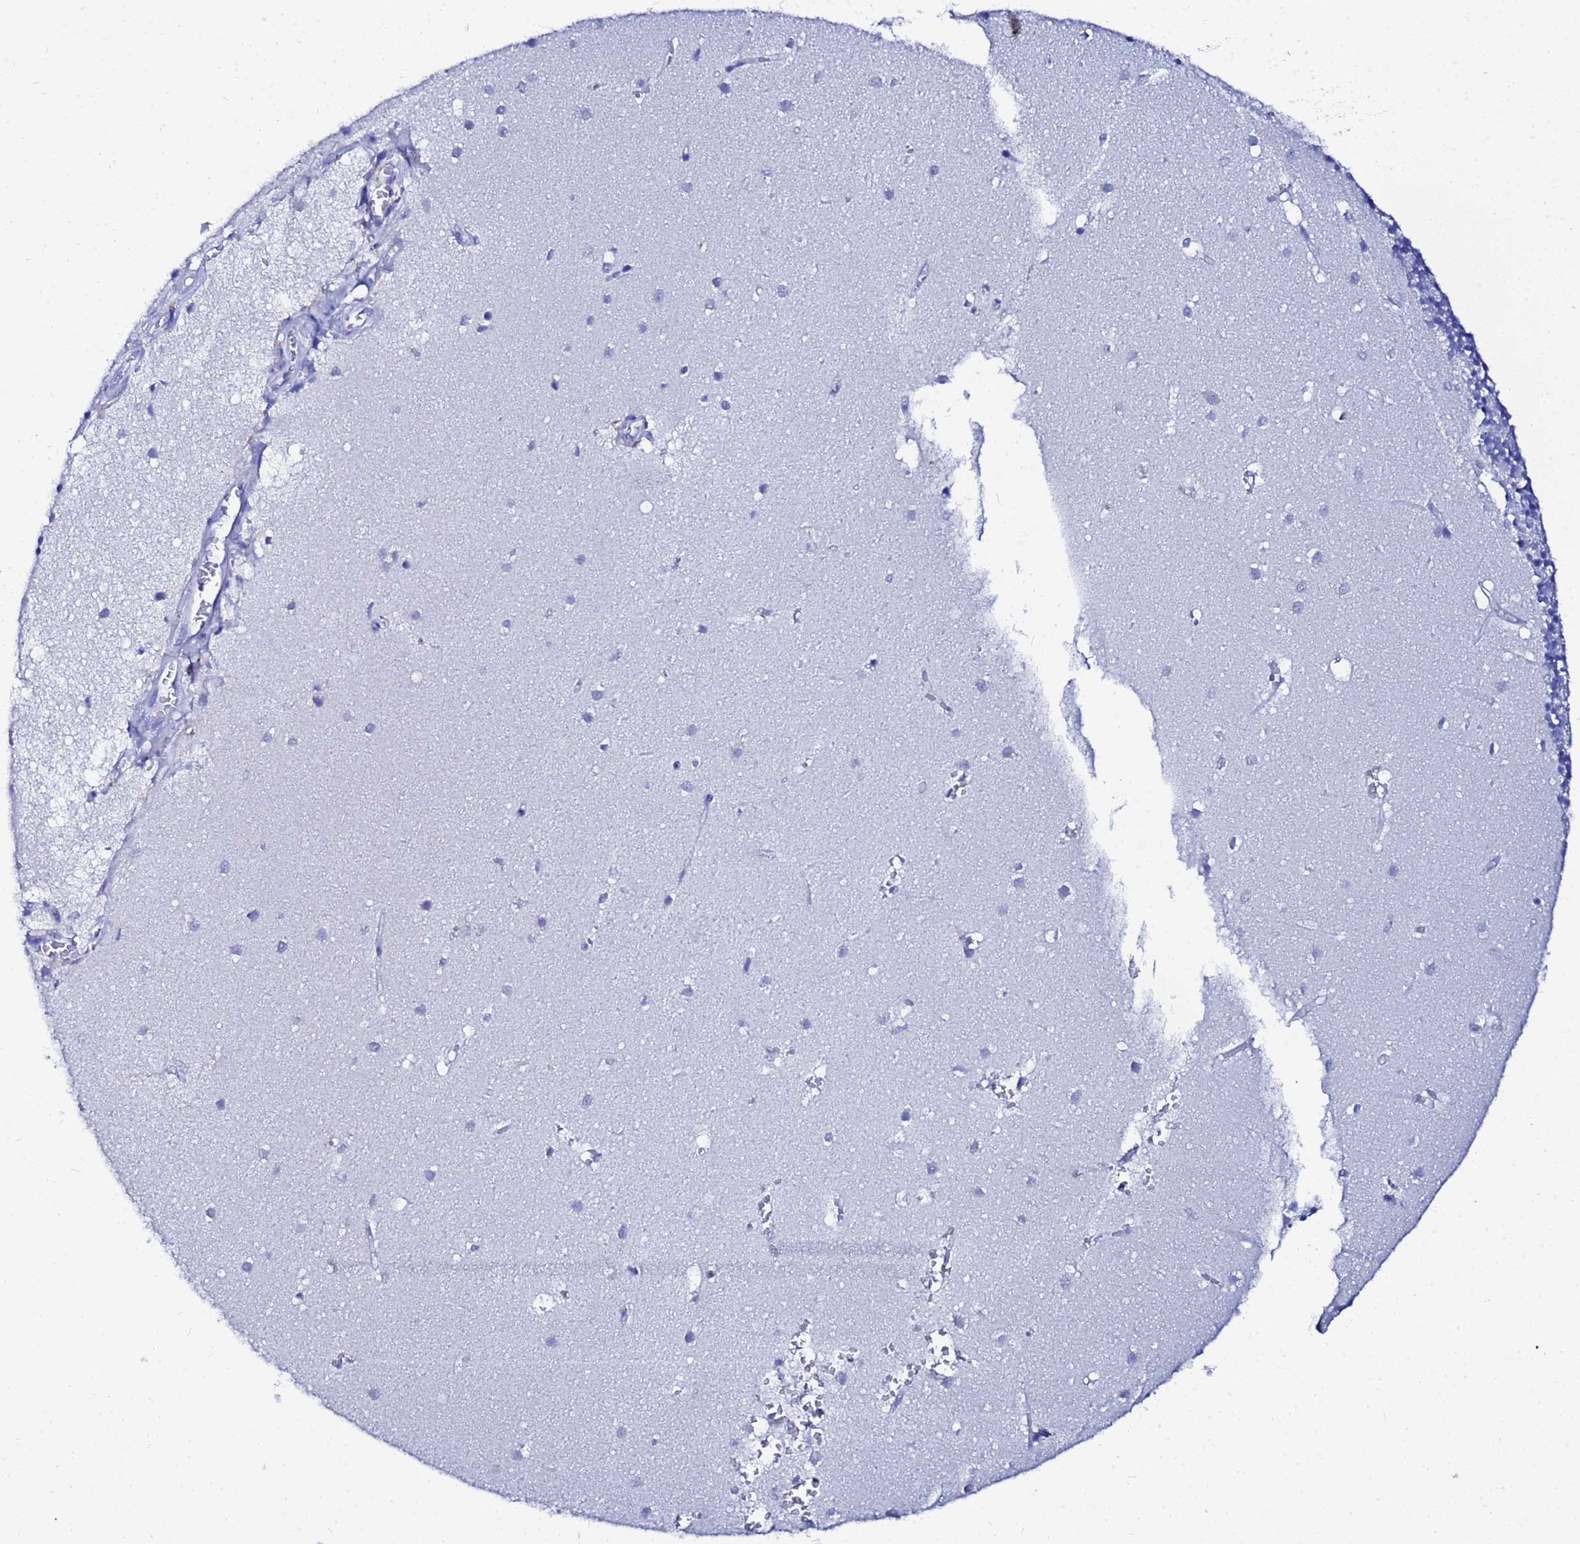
{"staining": {"intensity": "negative", "quantity": "none", "location": "none"}, "tissue": "cerebellum", "cell_type": "Cells in granular layer", "image_type": "normal", "snomed": [{"axis": "morphology", "description": "Normal tissue, NOS"}, {"axis": "topography", "description": "Cerebellum"}], "caption": "Immunohistochemical staining of unremarkable human cerebellum displays no significant positivity in cells in granular layer.", "gene": "AQP12A", "patient": {"sex": "male", "age": 54}}